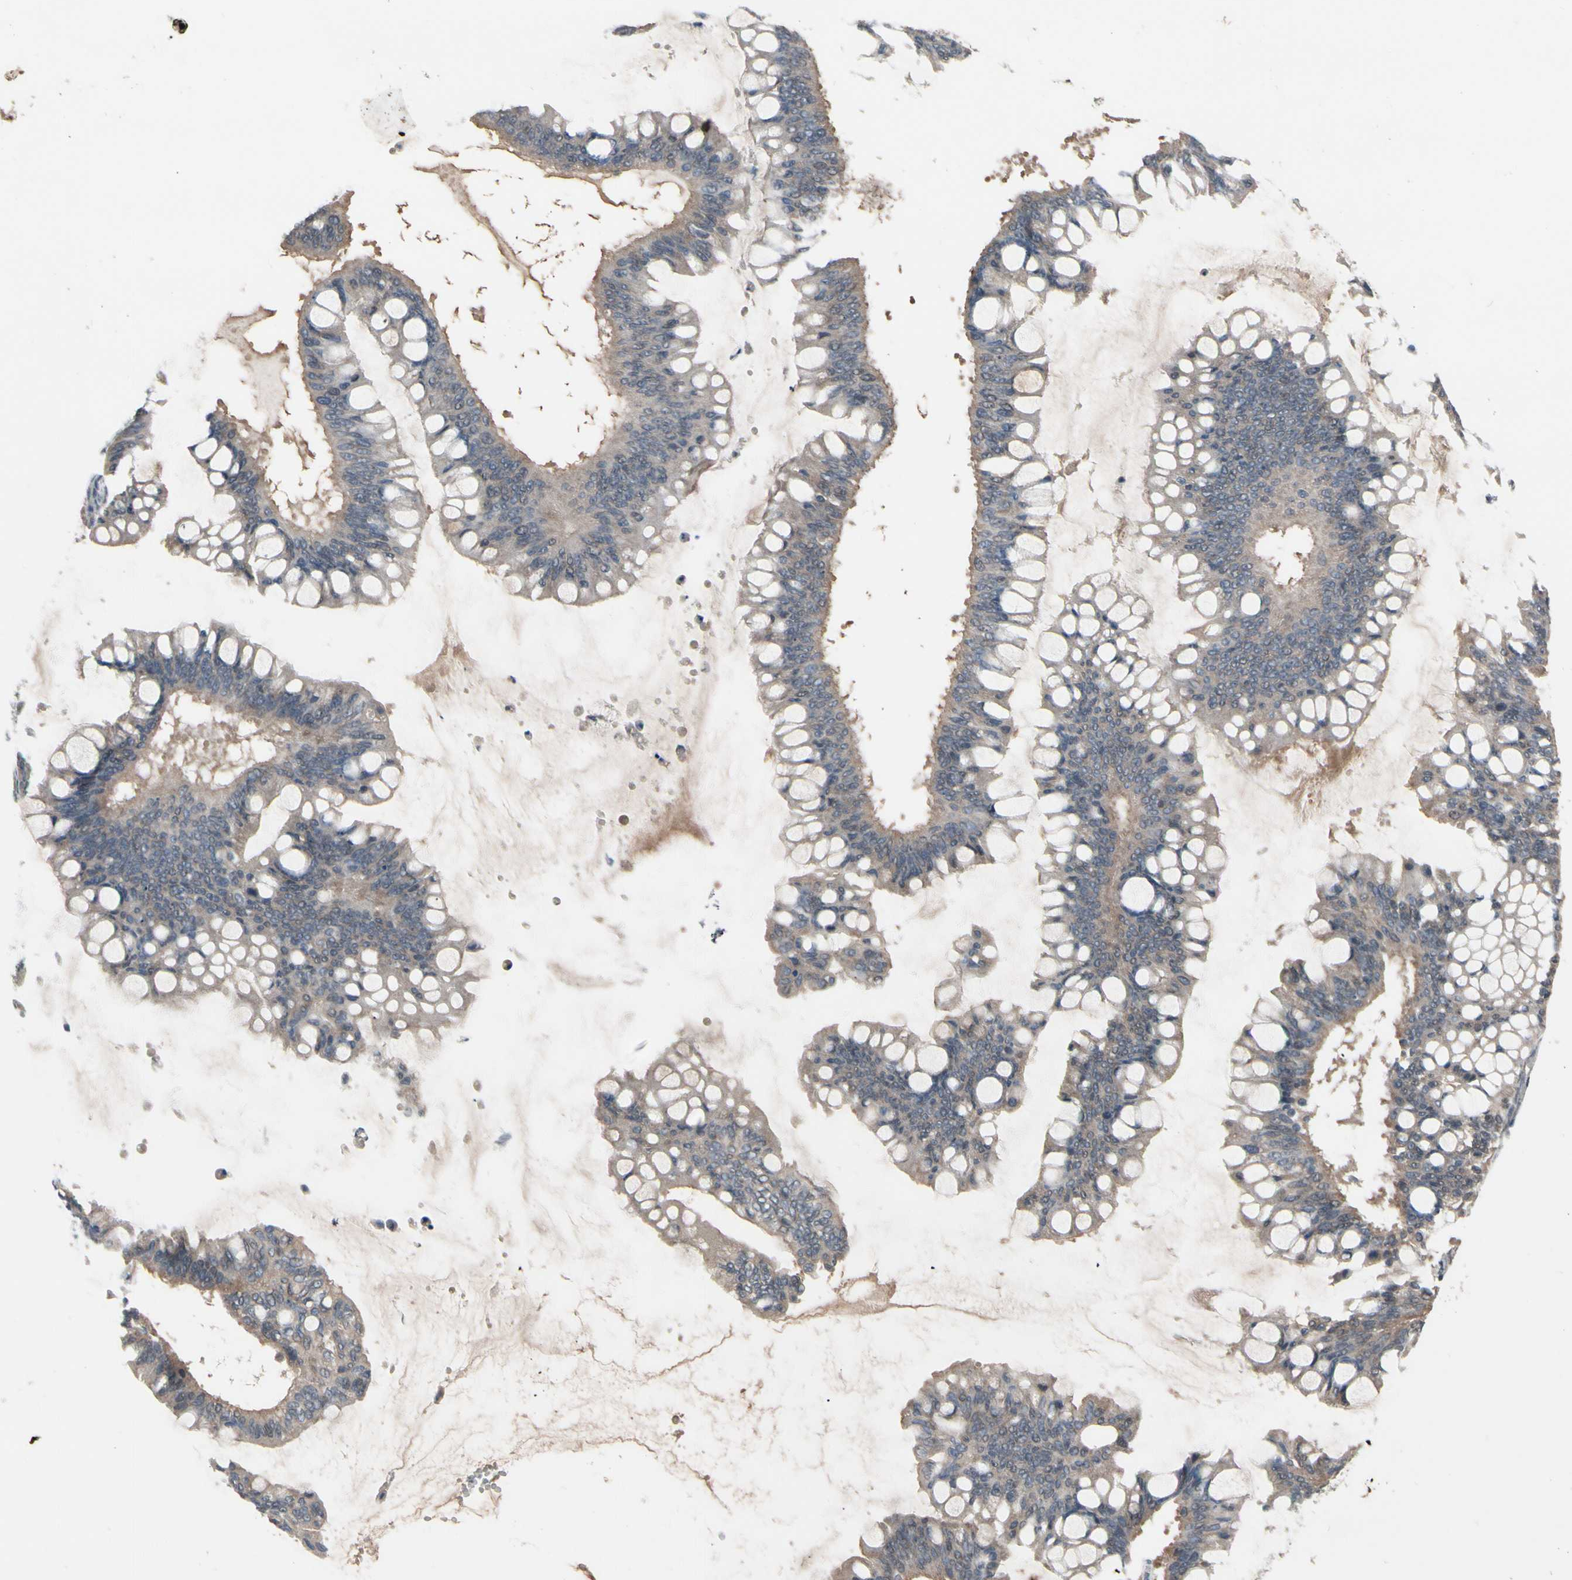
{"staining": {"intensity": "weak", "quantity": ">75%", "location": "cytoplasmic/membranous"}, "tissue": "ovarian cancer", "cell_type": "Tumor cells", "image_type": "cancer", "snomed": [{"axis": "morphology", "description": "Cystadenocarcinoma, mucinous, NOS"}, {"axis": "topography", "description": "Ovary"}], "caption": "A photomicrograph of ovarian cancer (mucinous cystadenocarcinoma) stained for a protein displays weak cytoplasmic/membranous brown staining in tumor cells.", "gene": "NSF", "patient": {"sex": "female", "age": 73}}